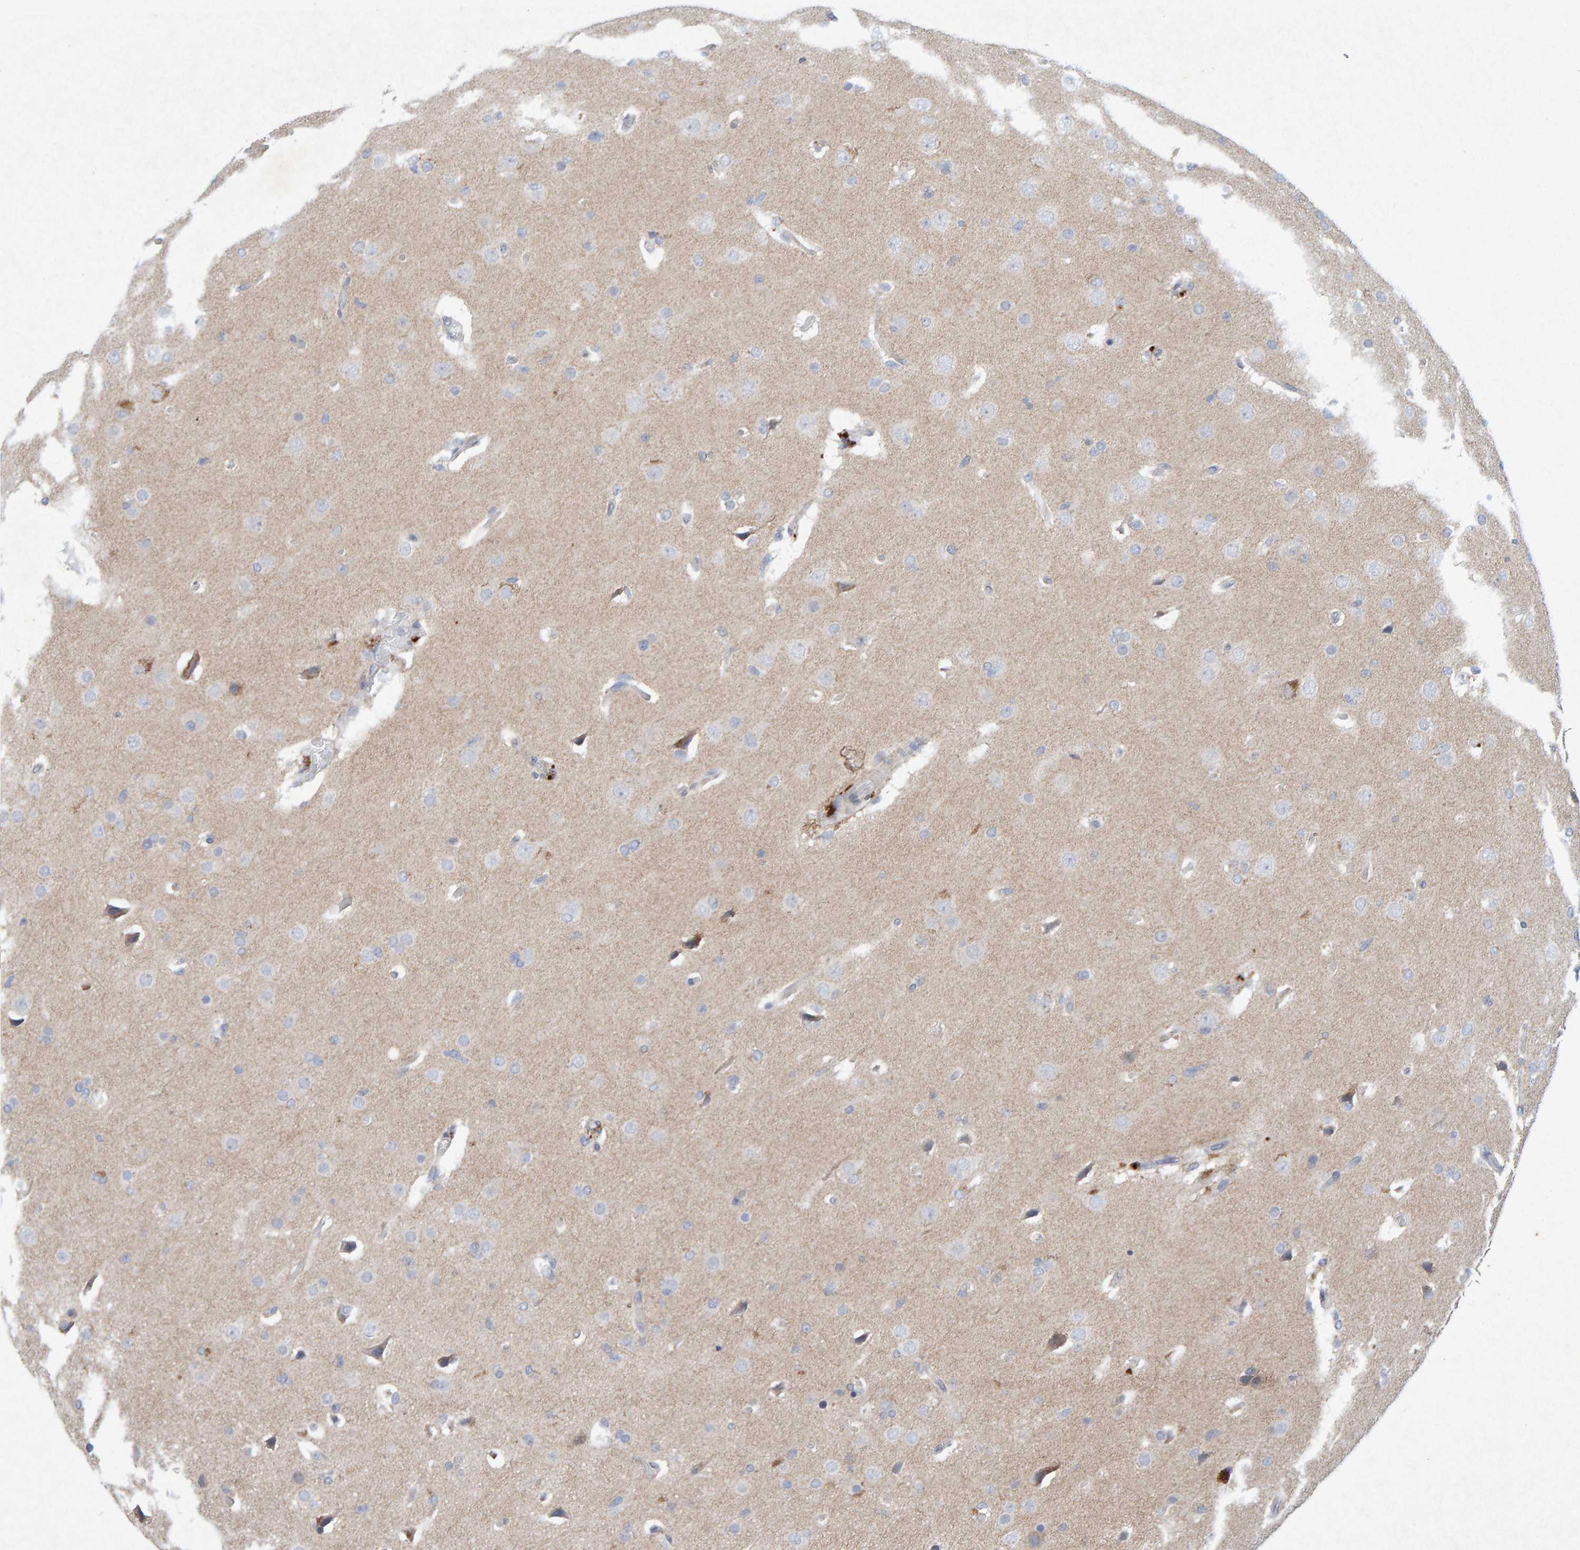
{"staining": {"intensity": "negative", "quantity": "none", "location": "none"}, "tissue": "glioma", "cell_type": "Tumor cells", "image_type": "cancer", "snomed": [{"axis": "morphology", "description": "Glioma, malignant, High grade"}, {"axis": "topography", "description": "Brain"}], "caption": "This is an immunohistochemistry micrograph of human malignant glioma (high-grade). There is no staining in tumor cells.", "gene": "CDH2", "patient": {"sex": "male", "age": 33}}